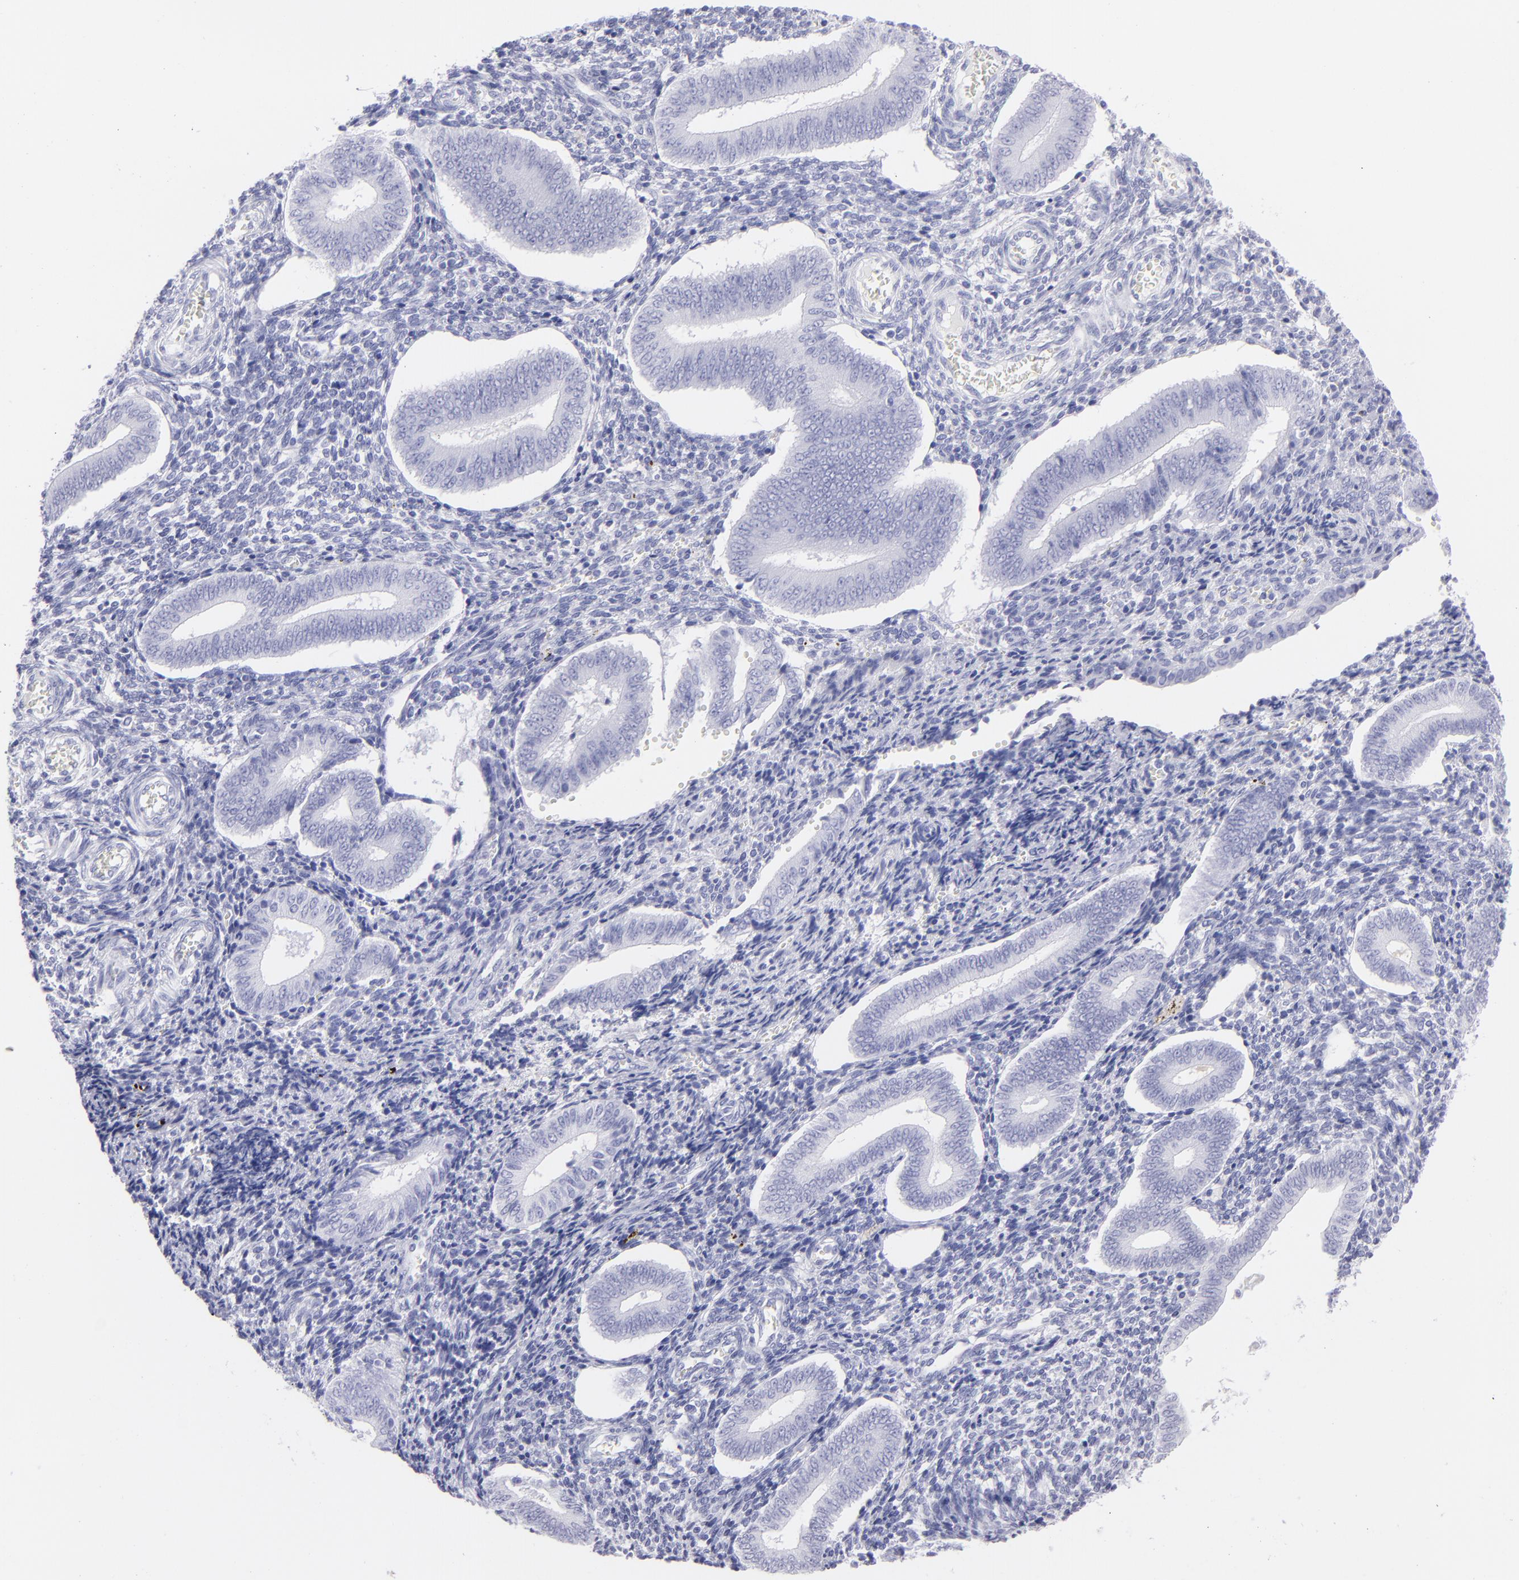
{"staining": {"intensity": "negative", "quantity": "none", "location": "none"}, "tissue": "endometrium", "cell_type": "Cells in endometrial stroma", "image_type": "normal", "snomed": [{"axis": "morphology", "description": "Normal tissue, NOS"}, {"axis": "topography", "description": "Uterus"}, {"axis": "topography", "description": "Endometrium"}], "caption": "Immunohistochemistry (IHC) image of normal endometrium: human endometrium stained with DAB (3,3'-diaminobenzidine) demonstrates no significant protein staining in cells in endometrial stroma.", "gene": "SLC1A2", "patient": {"sex": "female", "age": 33}}